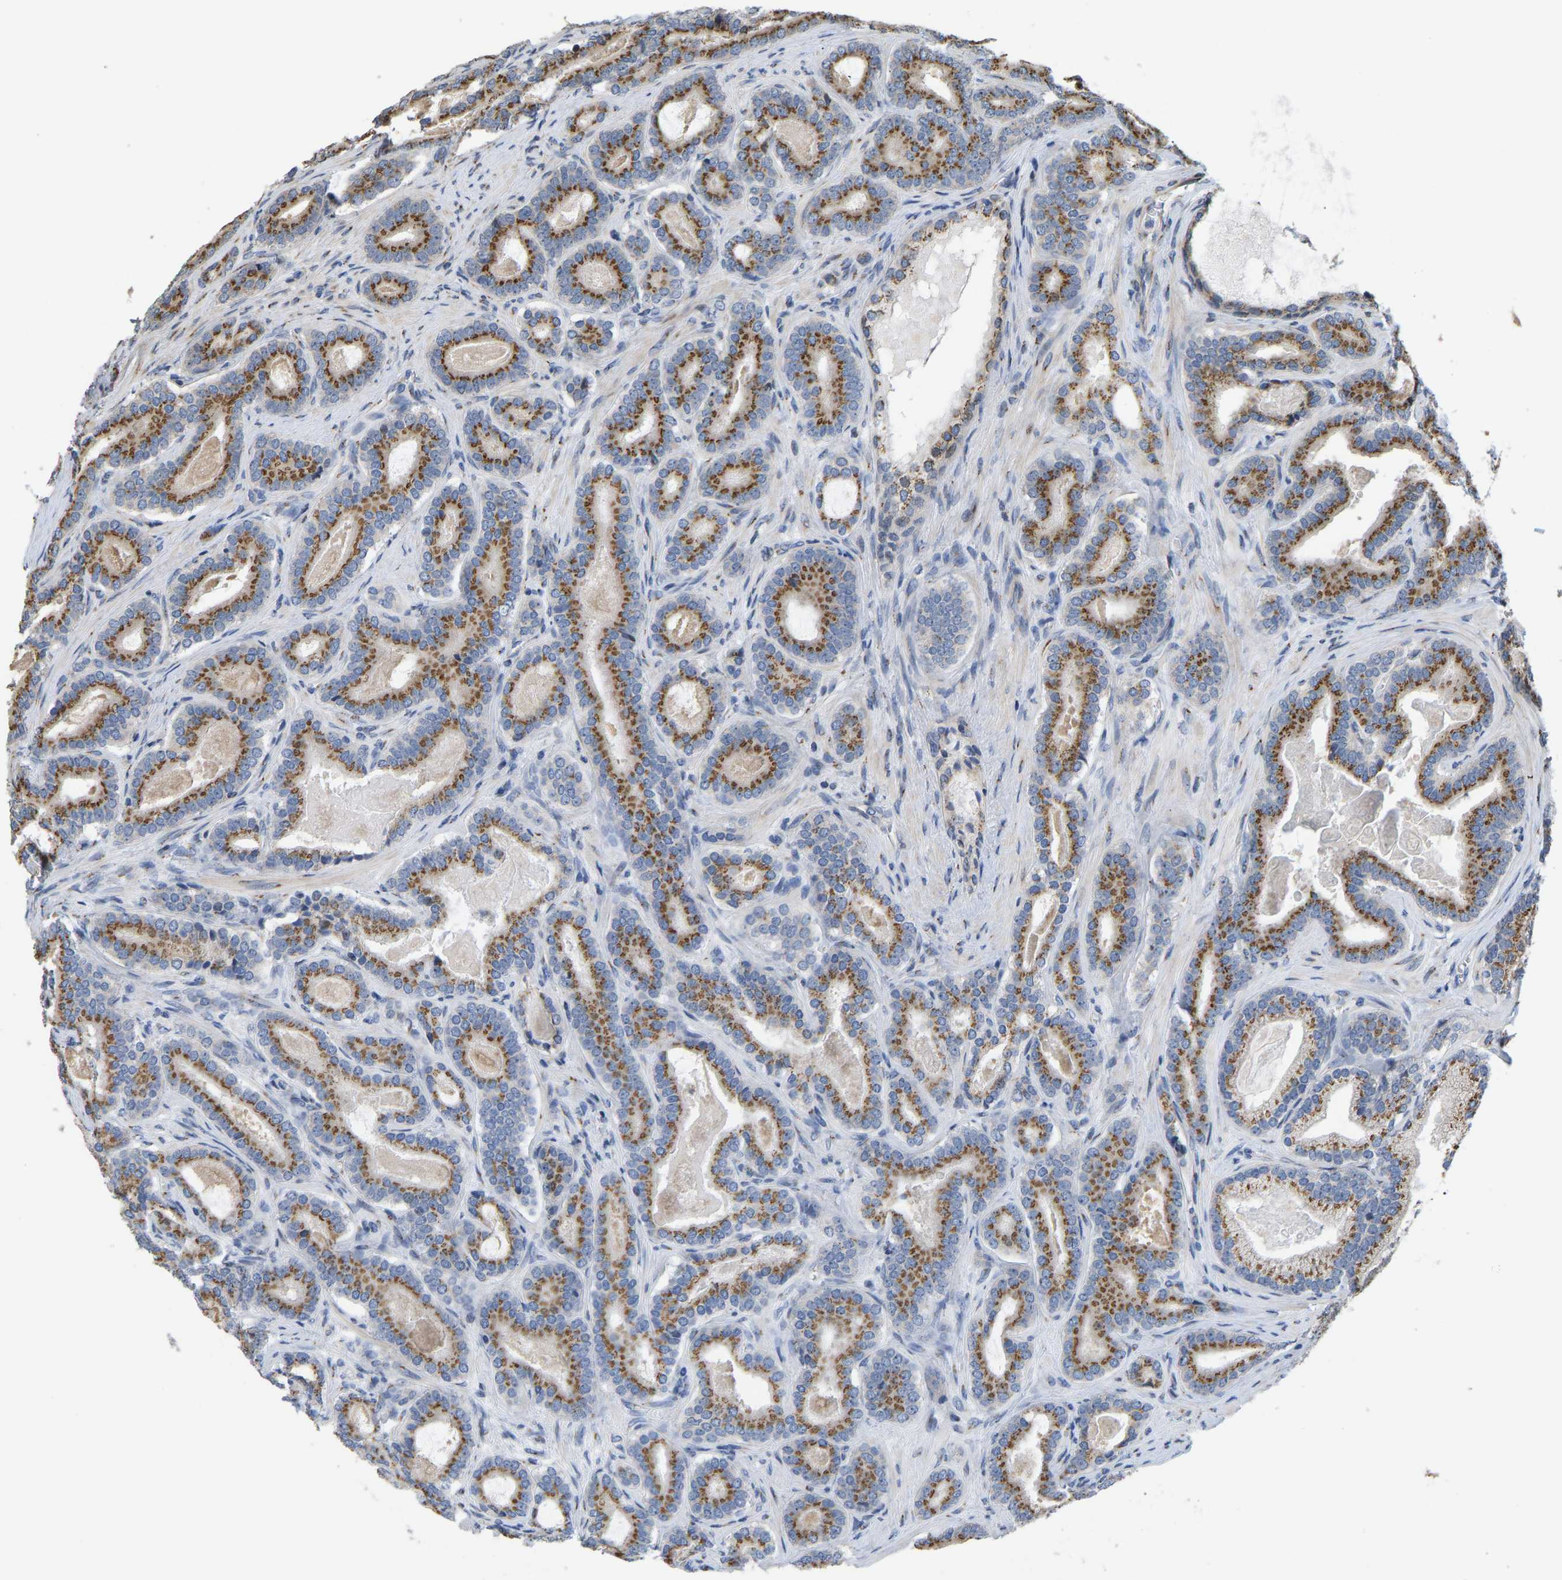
{"staining": {"intensity": "strong", "quantity": ">75%", "location": "cytoplasmic/membranous"}, "tissue": "prostate cancer", "cell_type": "Tumor cells", "image_type": "cancer", "snomed": [{"axis": "morphology", "description": "Adenocarcinoma, High grade"}, {"axis": "topography", "description": "Prostate"}], "caption": "Immunohistochemical staining of human adenocarcinoma (high-grade) (prostate) exhibits high levels of strong cytoplasmic/membranous protein positivity in approximately >75% of tumor cells. (IHC, brightfield microscopy, high magnification).", "gene": "YIPF4", "patient": {"sex": "male", "age": 60}}